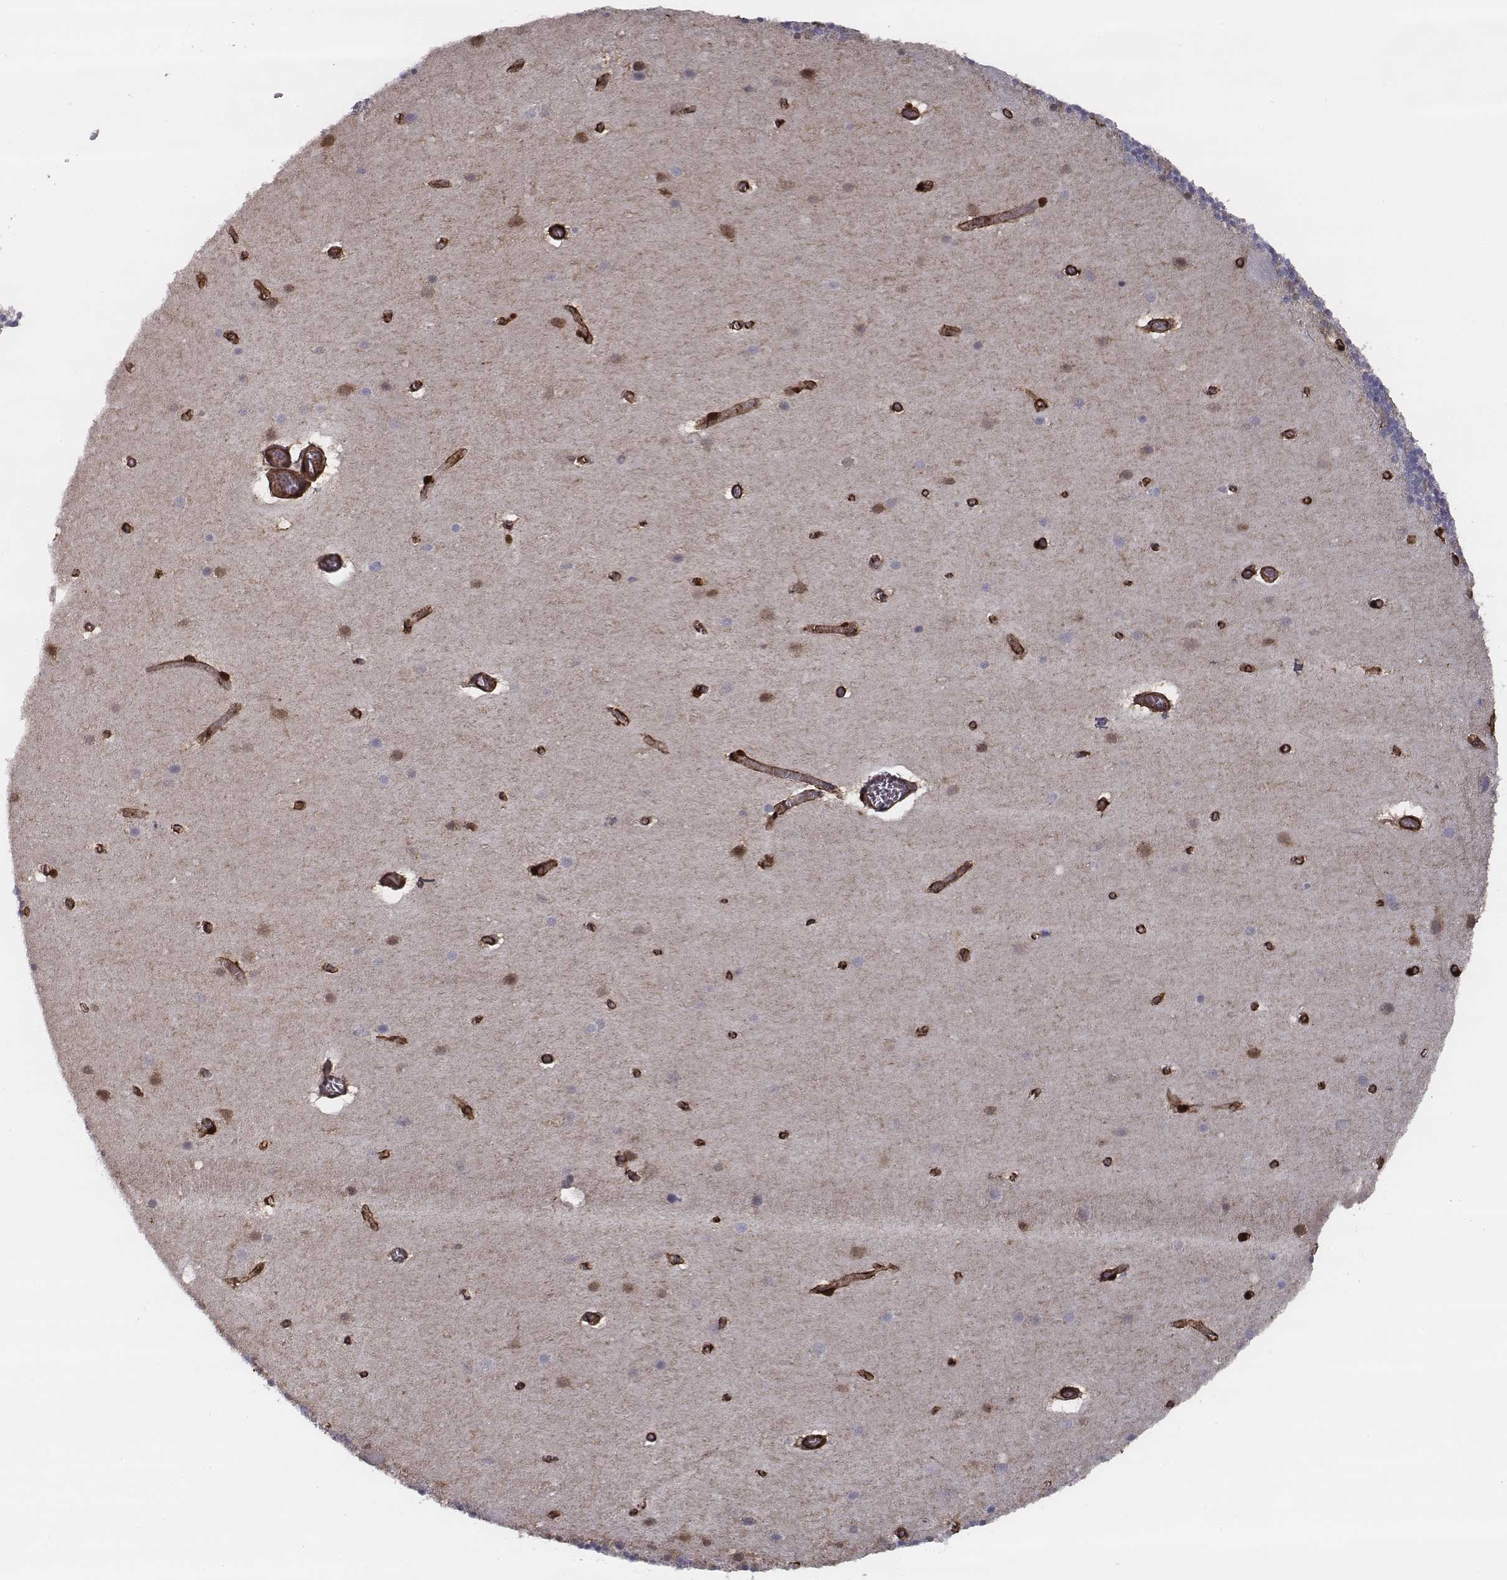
{"staining": {"intensity": "negative", "quantity": "none", "location": "none"}, "tissue": "cerebellum", "cell_type": "Cells in granular layer", "image_type": "normal", "snomed": [{"axis": "morphology", "description": "Normal tissue, NOS"}, {"axis": "topography", "description": "Cerebellum"}], "caption": "Cerebellum stained for a protein using immunohistochemistry reveals no positivity cells in granular layer.", "gene": "ISYNA1", "patient": {"sex": "male", "age": 70}}